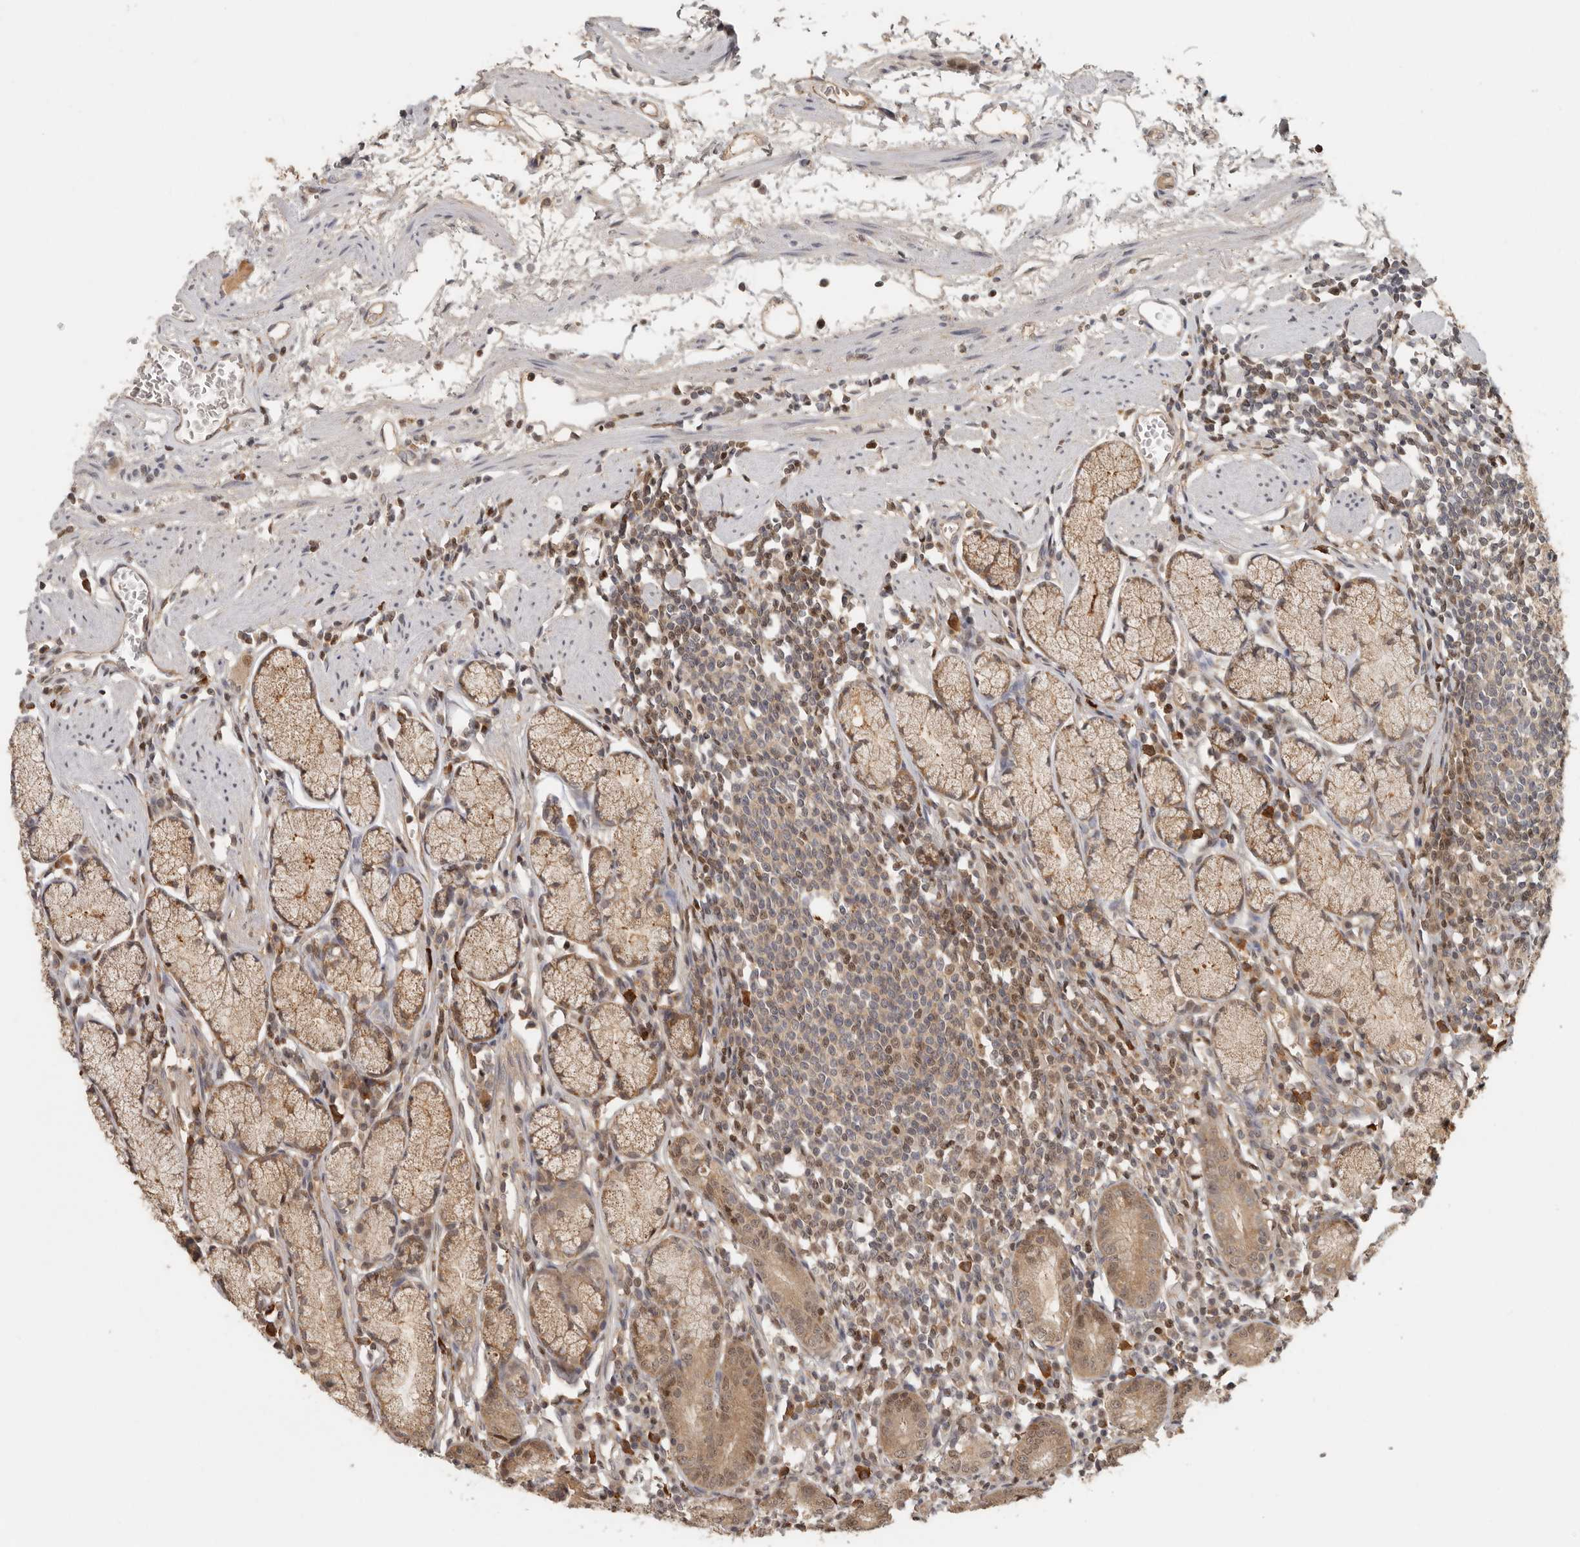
{"staining": {"intensity": "strong", "quantity": "25%-75%", "location": "cytoplasmic/membranous,nuclear"}, "tissue": "stomach", "cell_type": "Glandular cells", "image_type": "normal", "snomed": [{"axis": "morphology", "description": "Normal tissue, NOS"}, {"axis": "topography", "description": "Stomach"}], "caption": "Protein expression by immunohistochemistry reveals strong cytoplasmic/membranous,nuclear expression in approximately 25%-75% of glandular cells in normal stomach. The protein is stained brown, and the nuclei are stained in blue (DAB (3,3'-diaminobenzidine) IHC with brightfield microscopy, high magnification).", "gene": "PSMA5", "patient": {"sex": "male", "age": 55}}